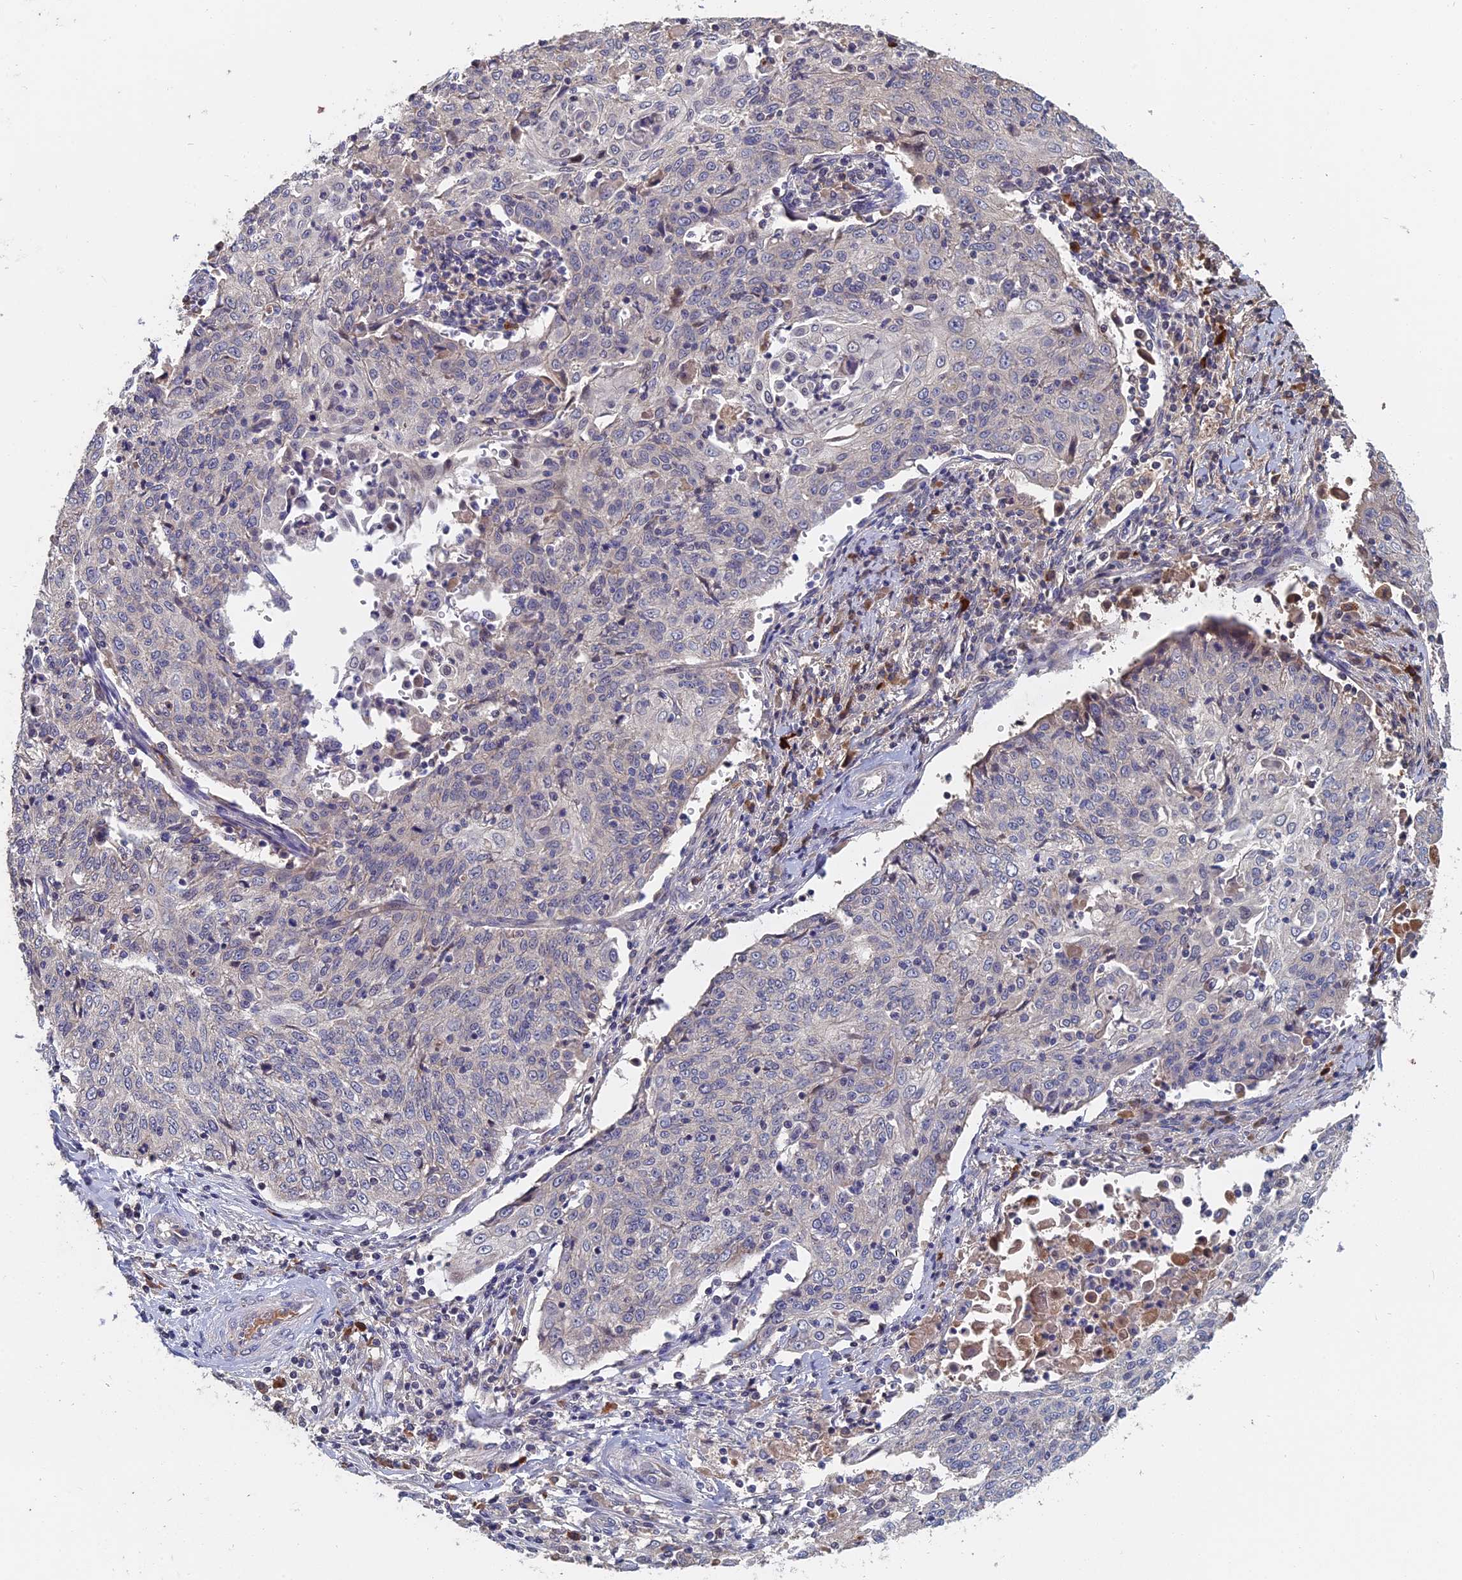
{"staining": {"intensity": "negative", "quantity": "none", "location": "none"}, "tissue": "cervical cancer", "cell_type": "Tumor cells", "image_type": "cancer", "snomed": [{"axis": "morphology", "description": "Squamous cell carcinoma, NOS"}, {"axis": "topography", "description": "Cervix"}], "caption": "DAB (3,3'-diaminobenzidine) immunohistochemical staining of cervical cancer (squamous cell carcinoma) demonstrates no significant positivity in tumor cells.", "gene": "SLC33A1", "patient": {"sex": "female", "age": 48}}